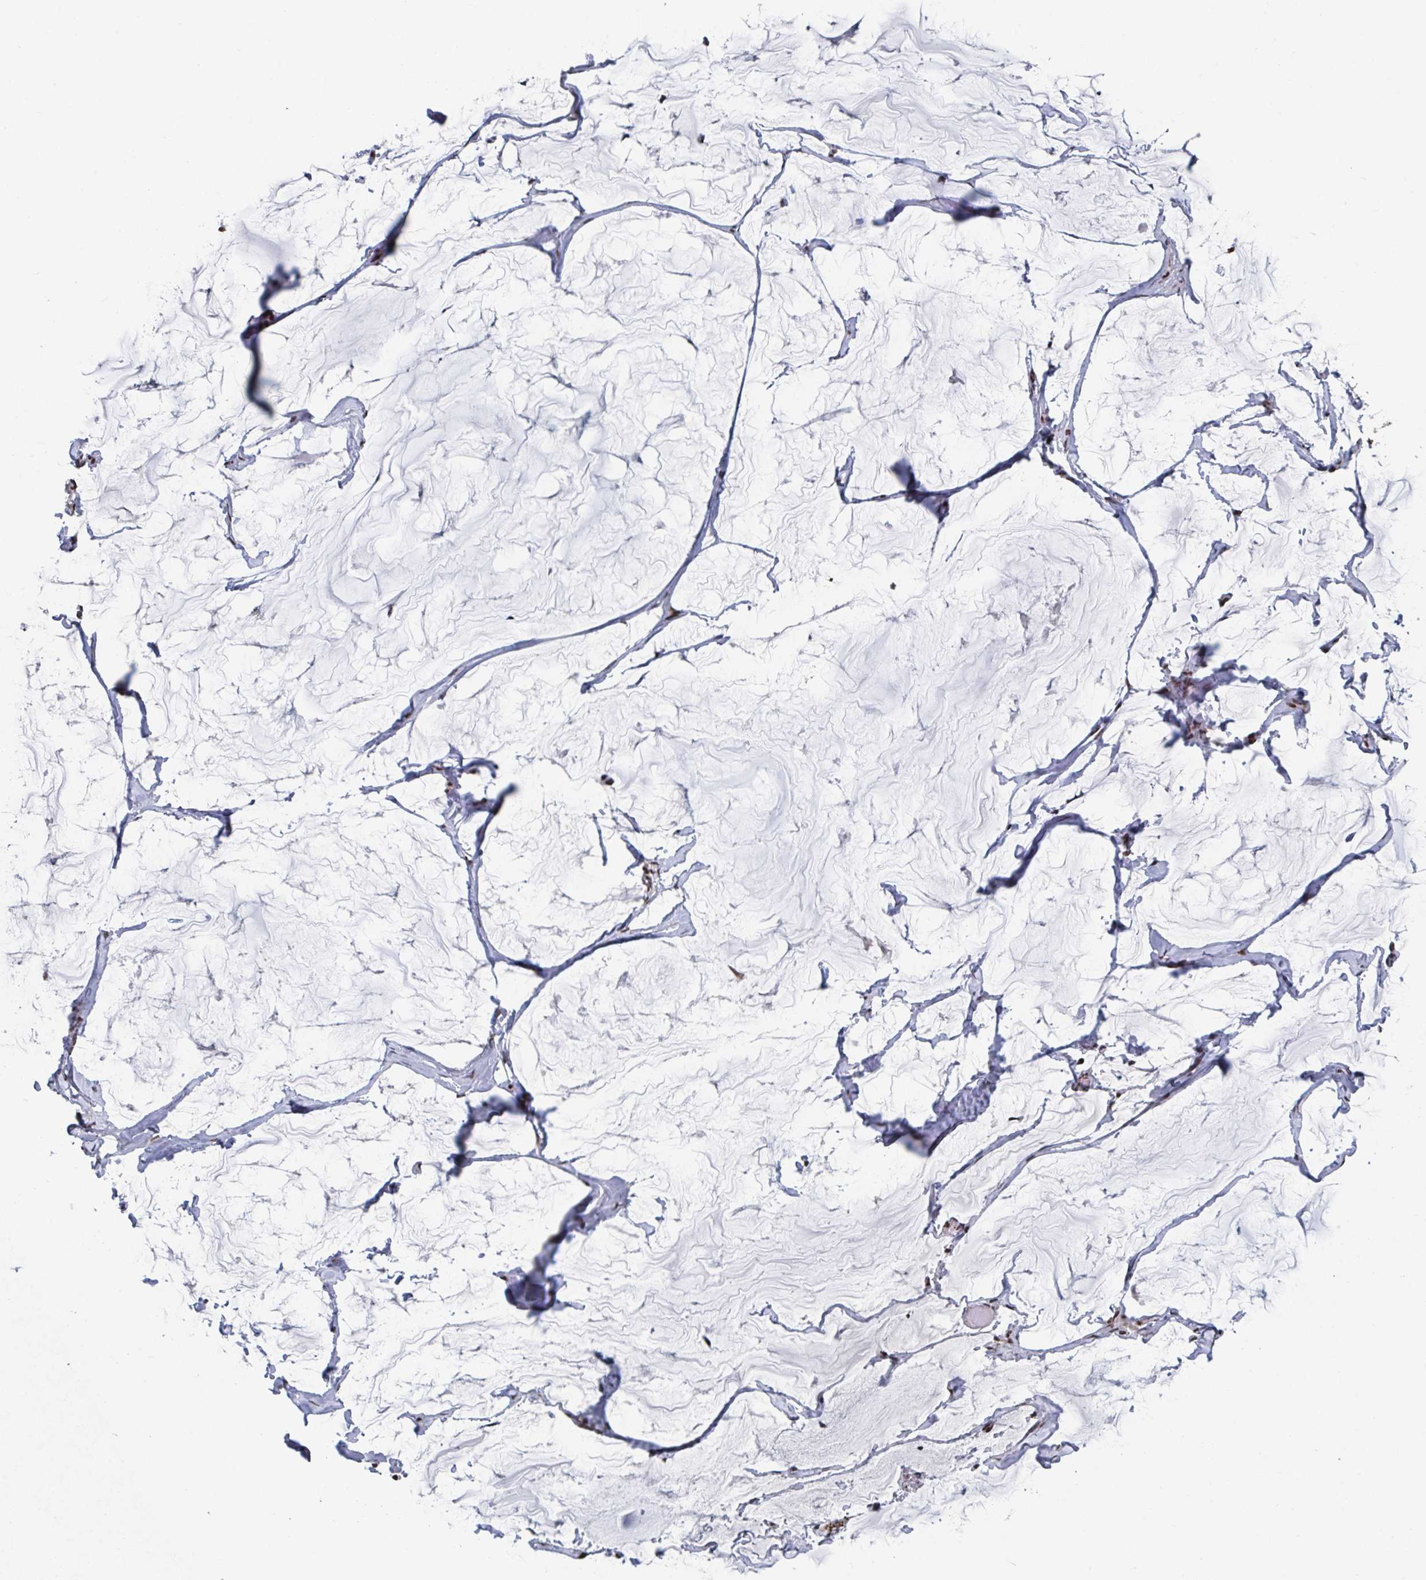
{"staining": {"intensity": "strong", "quantity": ">75%", "location": "nuclear"}, "tissue": "ovarian cancer", "cell_type": "Tumor cells", "image_type": "cancer", "snomed": [{"axis": "morphology", "description": "Cystadenocarcinoma, mucinous, NOS"}, {"axis": "topography", "description": "Ovary"}], "caption": "Human mucinous cystadenocarcinoma (ovarian) stained with a brown dye demonstrates strong nuclear positive staining in approximately >75% of tumor cells.", "gene": "ZNF607", "patient": {"sex": "female", "age": 73}}